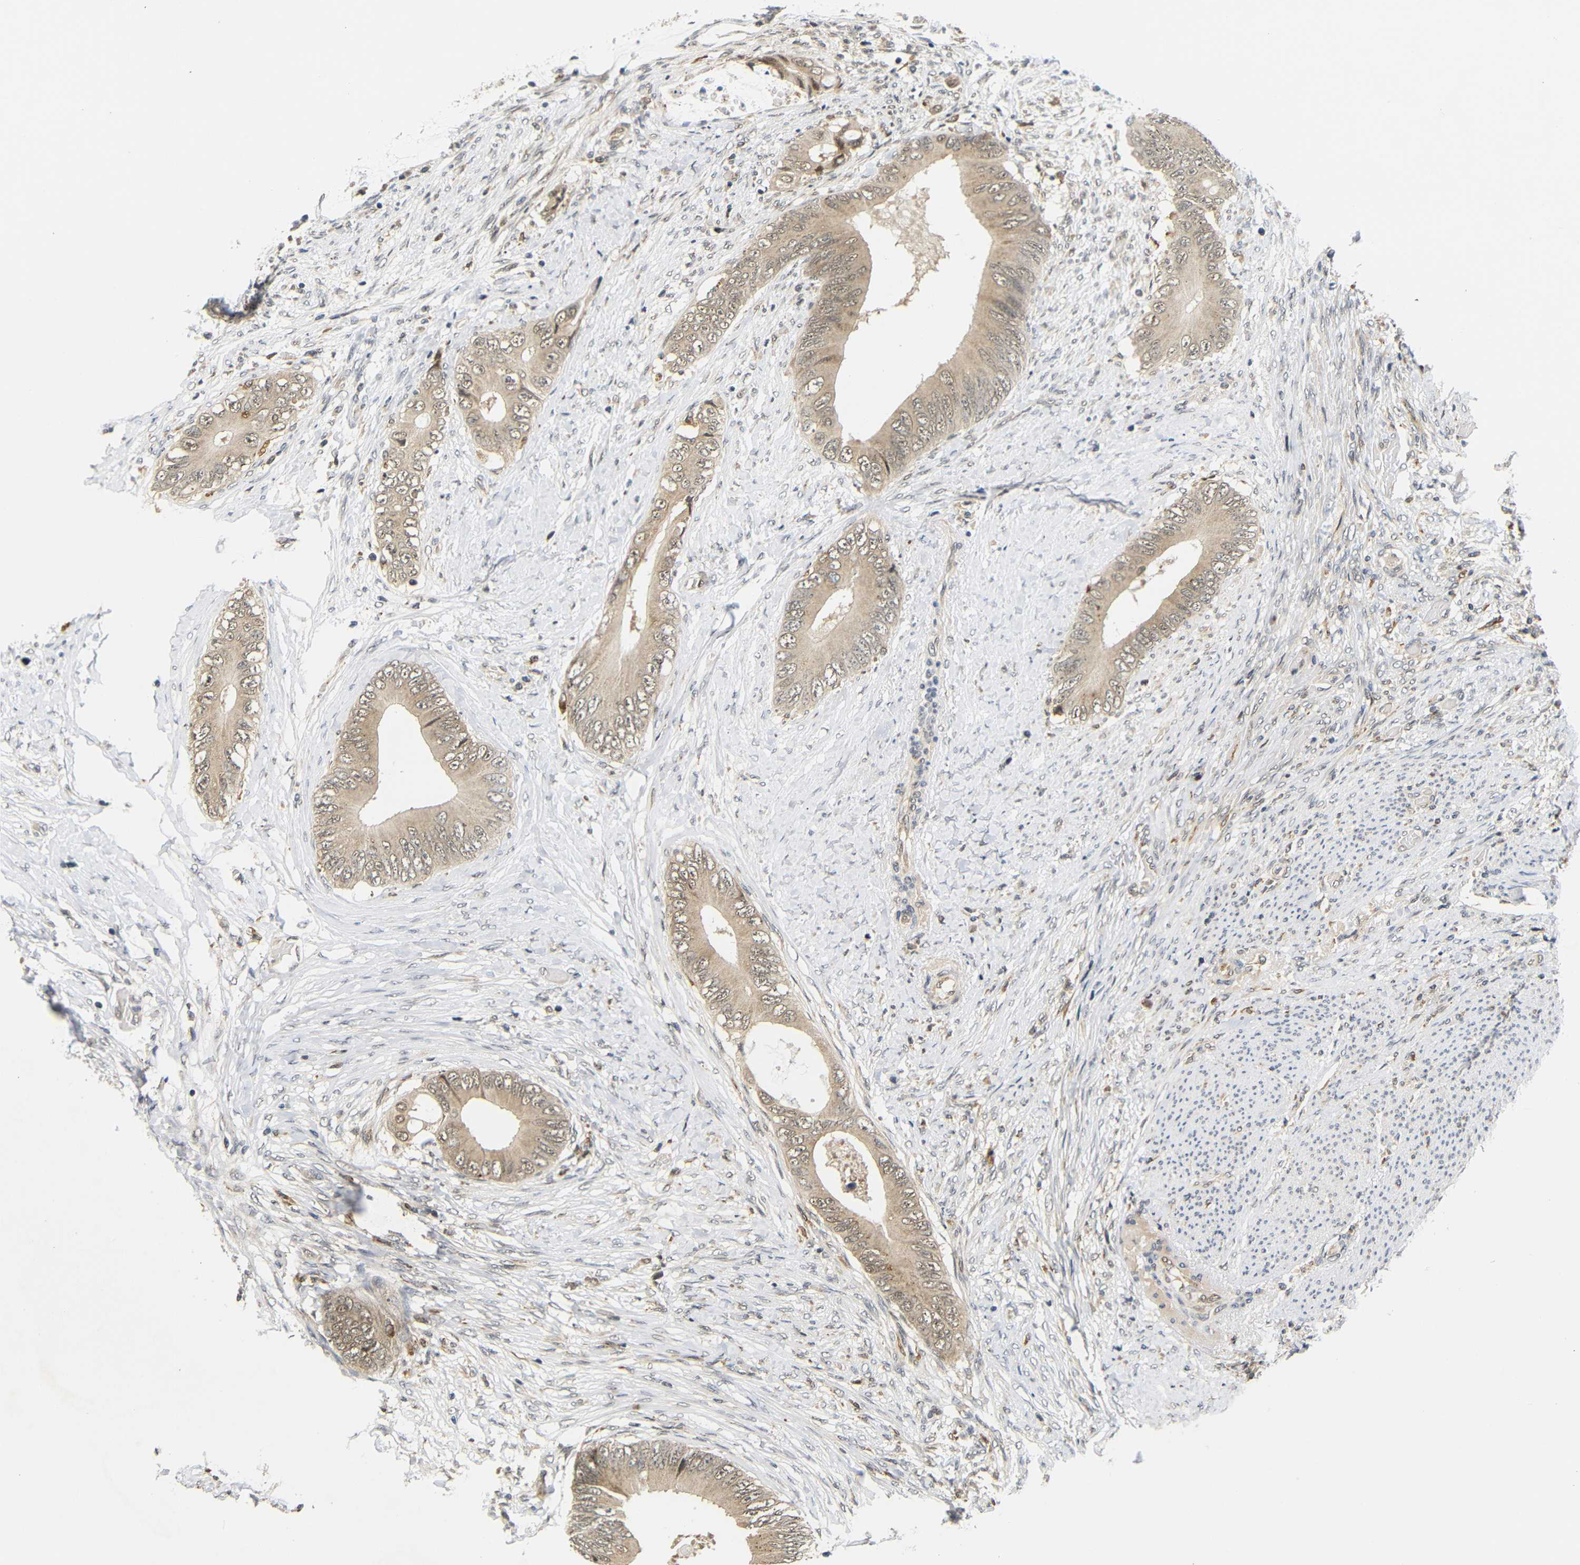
{"staining": {"intensity": "weak", "quantity": ">75%", "location": "cytoplasmic/membranous"}, "tissue": "colorectal cancer", "cell_type": "Tumor cells", "image_type": "cancer", "snomed": [{"axis": "morphology", "description": "Normal tissue, NOS"}, {"axis": "morphology", "description": "Adenocarcinoma, NOS"}, {"axis": "topography", "description": "Rectum"}, {"axis": "topography", "description": "Peripheral nerve tissue"}], "caption": "Weak cytoplasmic/membranous positivity is identified in about >75% of tumor cells in colorectal cancer (adenocarcinoma).", "gene": "GJA5", "patient": {"sex": "female", "age": 77}}